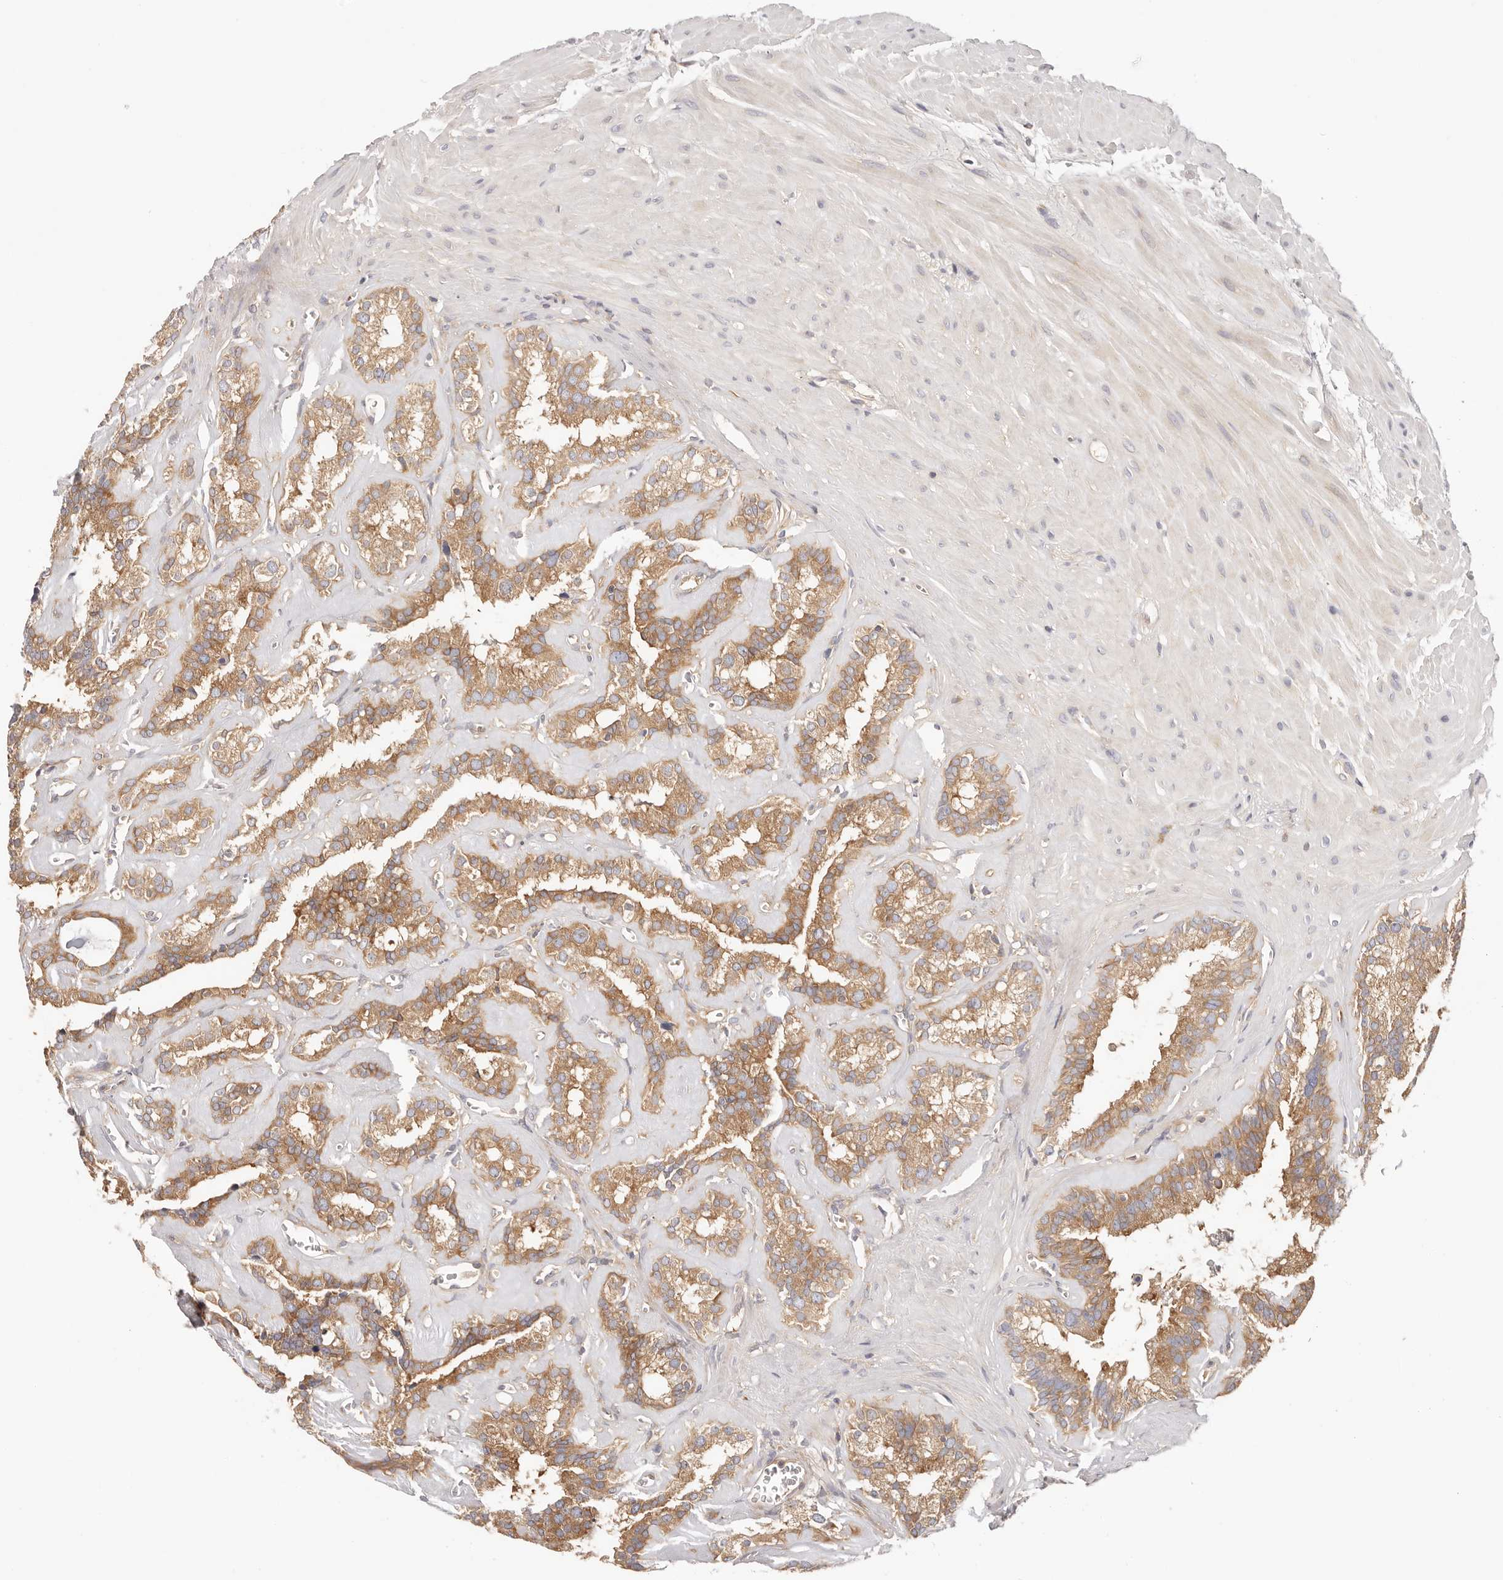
{"staining": {"intensity": "moderate", "quantity": ">75%", "location": "cytoplasmic/membranous"}, "tissue": "seminal vesicle", "cell_type": "Glandular cells", "image_type": "normal", "snomed": [{"axis": "morphology", "description": "Normal tissue, NOS"}, {"axis": "topography", "description": "Prostate"}, {"axis": "topography", "description": "Seminal veicle"}], "caption": "Protein expression analysis of unremarkable seminal vesicle demonstrates moderate cytoplasmic/membranous expression in approximately >75% of glandular cells.", "gene": "KCMF1", "patient": {"sex": "male", "age": 59}}